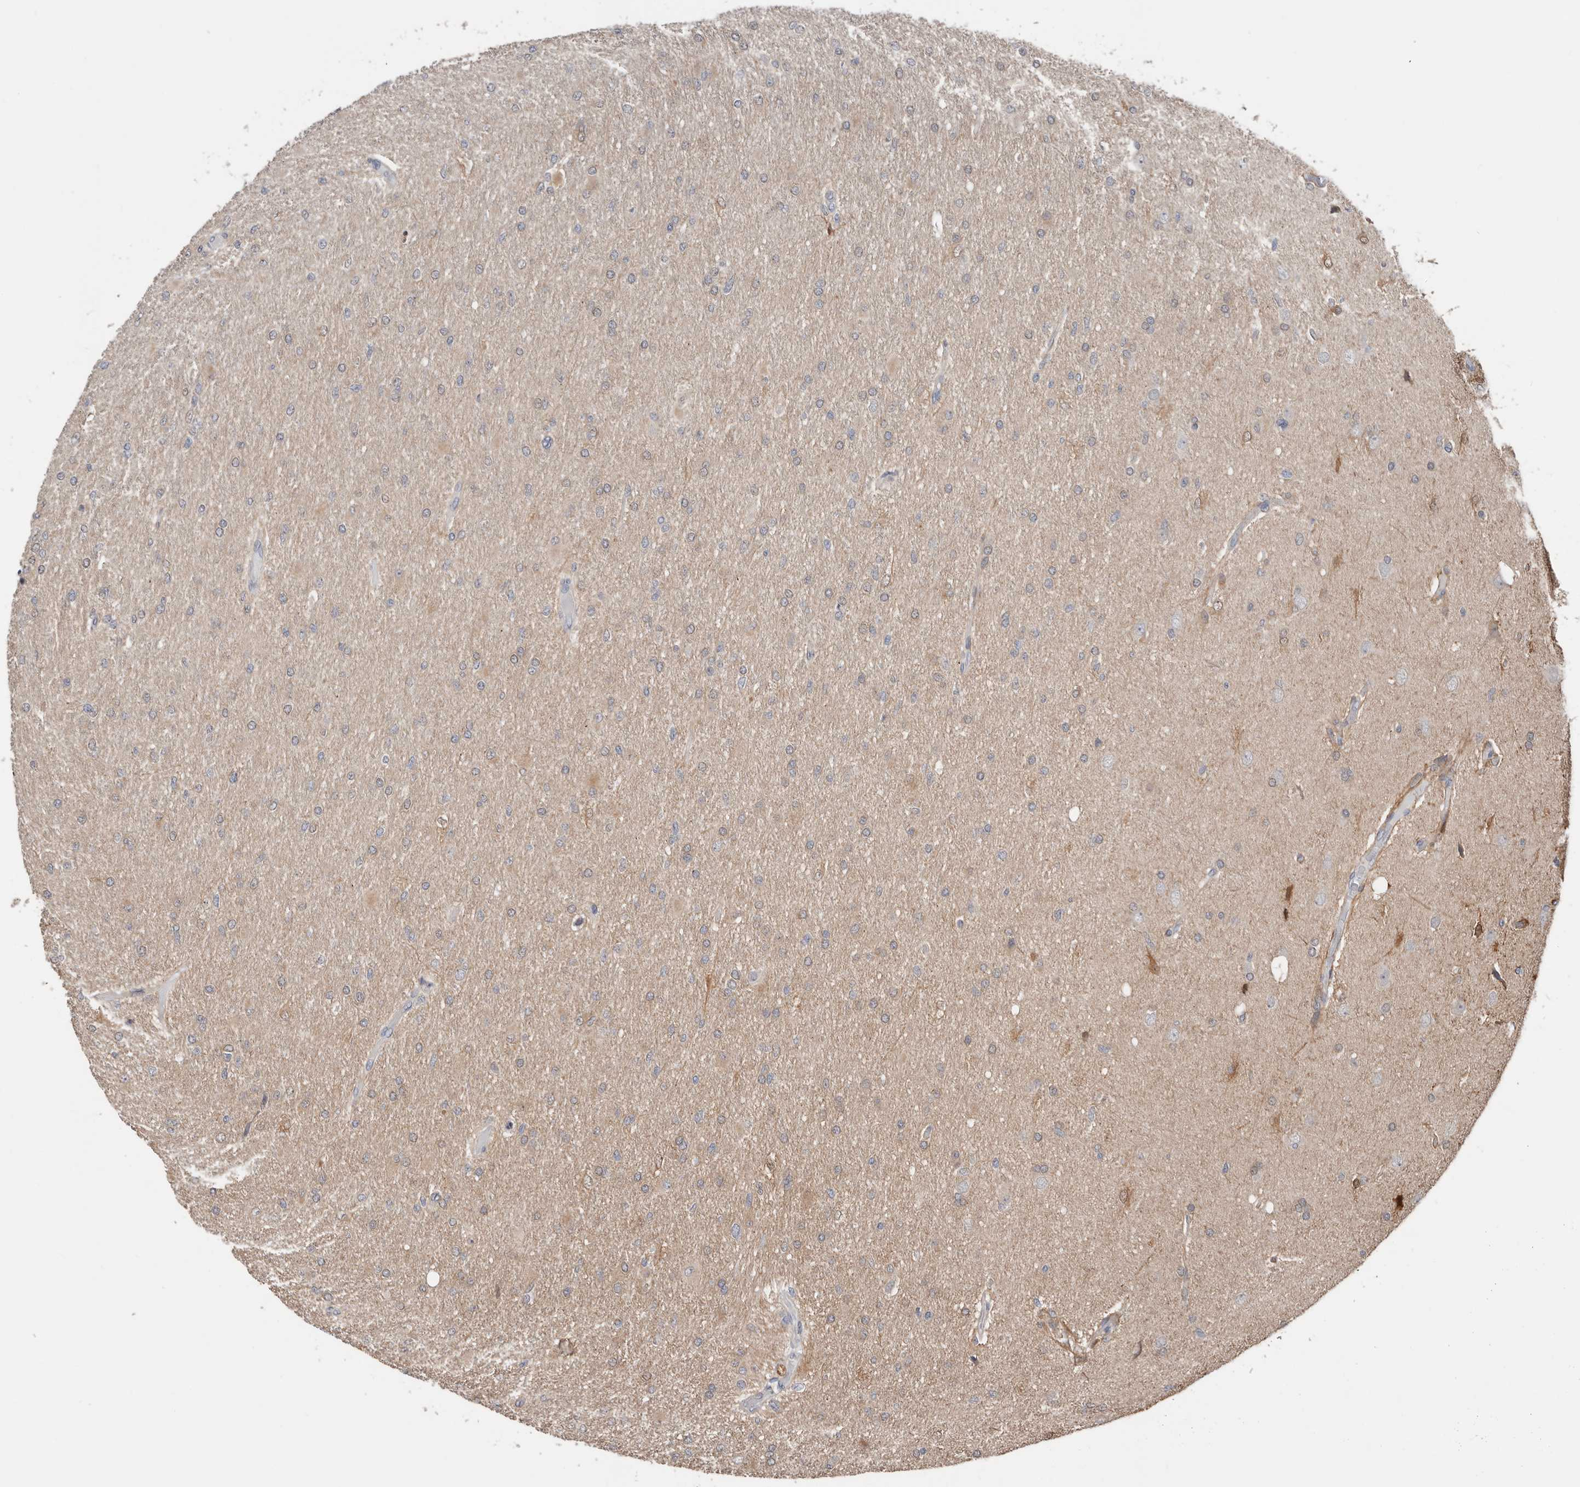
{"staining": {"intensity": "weak", "quantity": "25%-75%", "location": "cytoplasmic/membranous"}, "tissue": "glioma", "cell_type": "Tumor cells", "image_type": "cancer", "snomed": [{"axis": "morphology", "description": "Glioma, malignant, High grade"}, {"axis": "topography", "description": "Cerebral cortex"}], "caption": "This histopathology image shows immunohistochemistry staining of human malignant glioma (high-grade), with low weak cytoplasmic/membranous expression in approximately 25%-75% of tumor cells.", "gene": "ASRGL1", "patient": {"sex": "female", "age": 36}}